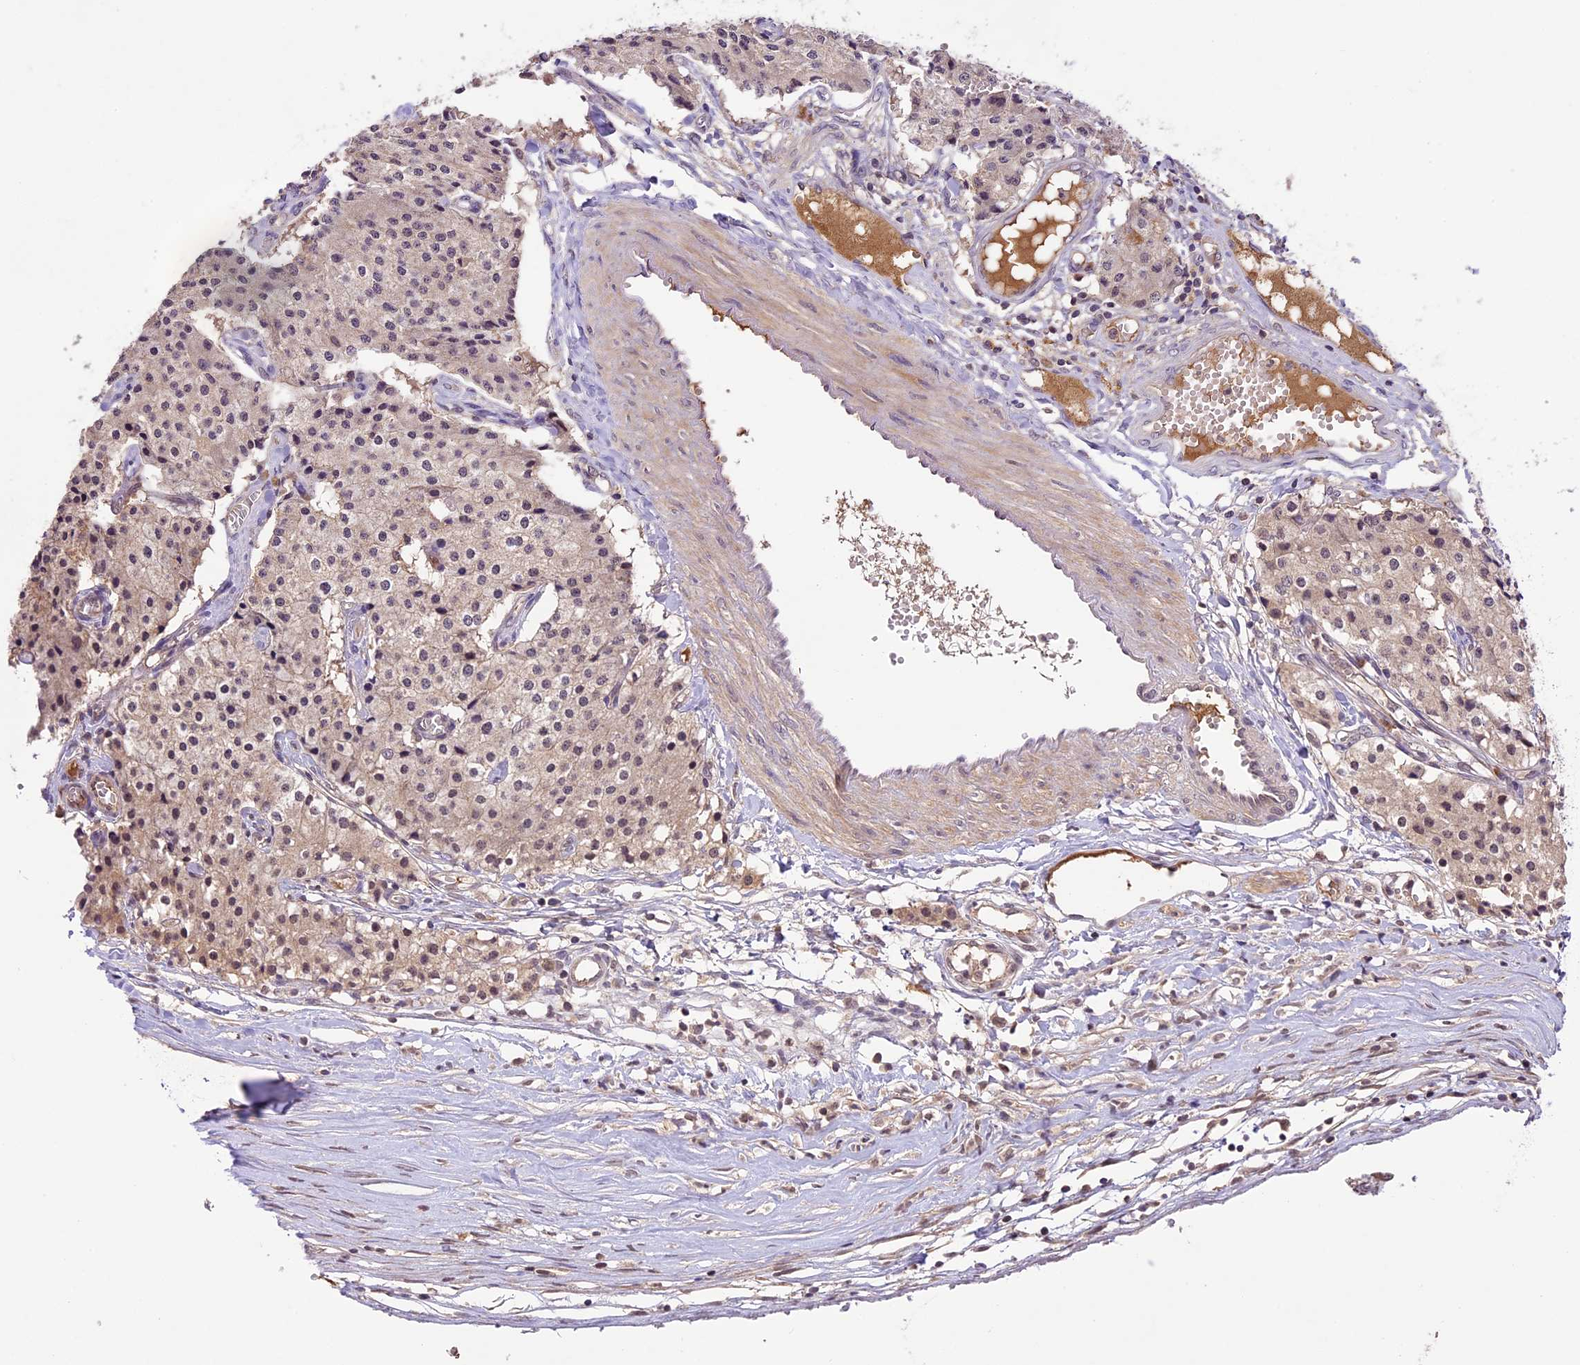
{"staining": {"intensity": "weak", "quantity": "25%-75%", "location": "cytoplasmic/membranous,nuclear"}, "tissue": "carcinoid", "cell_type": "Tumor cells", "image_type": "cancer", "snomed": [{"axis": "morphology", "description": "Carcinoid, malignant, NOS"}, {"axis": "topography", "description": "Colon"}], "caption": "This micrograph reveals carcinoid (malignant) stained with immunohistochemistry to label a protein in brown. The cytoplasmic/membranous and nuclear of tumor cells show weak positivity for the protein. Nuclei are counter-stained blue.", "gene": "ATP10A", "patient": {"sex": "female", "age": 52}}